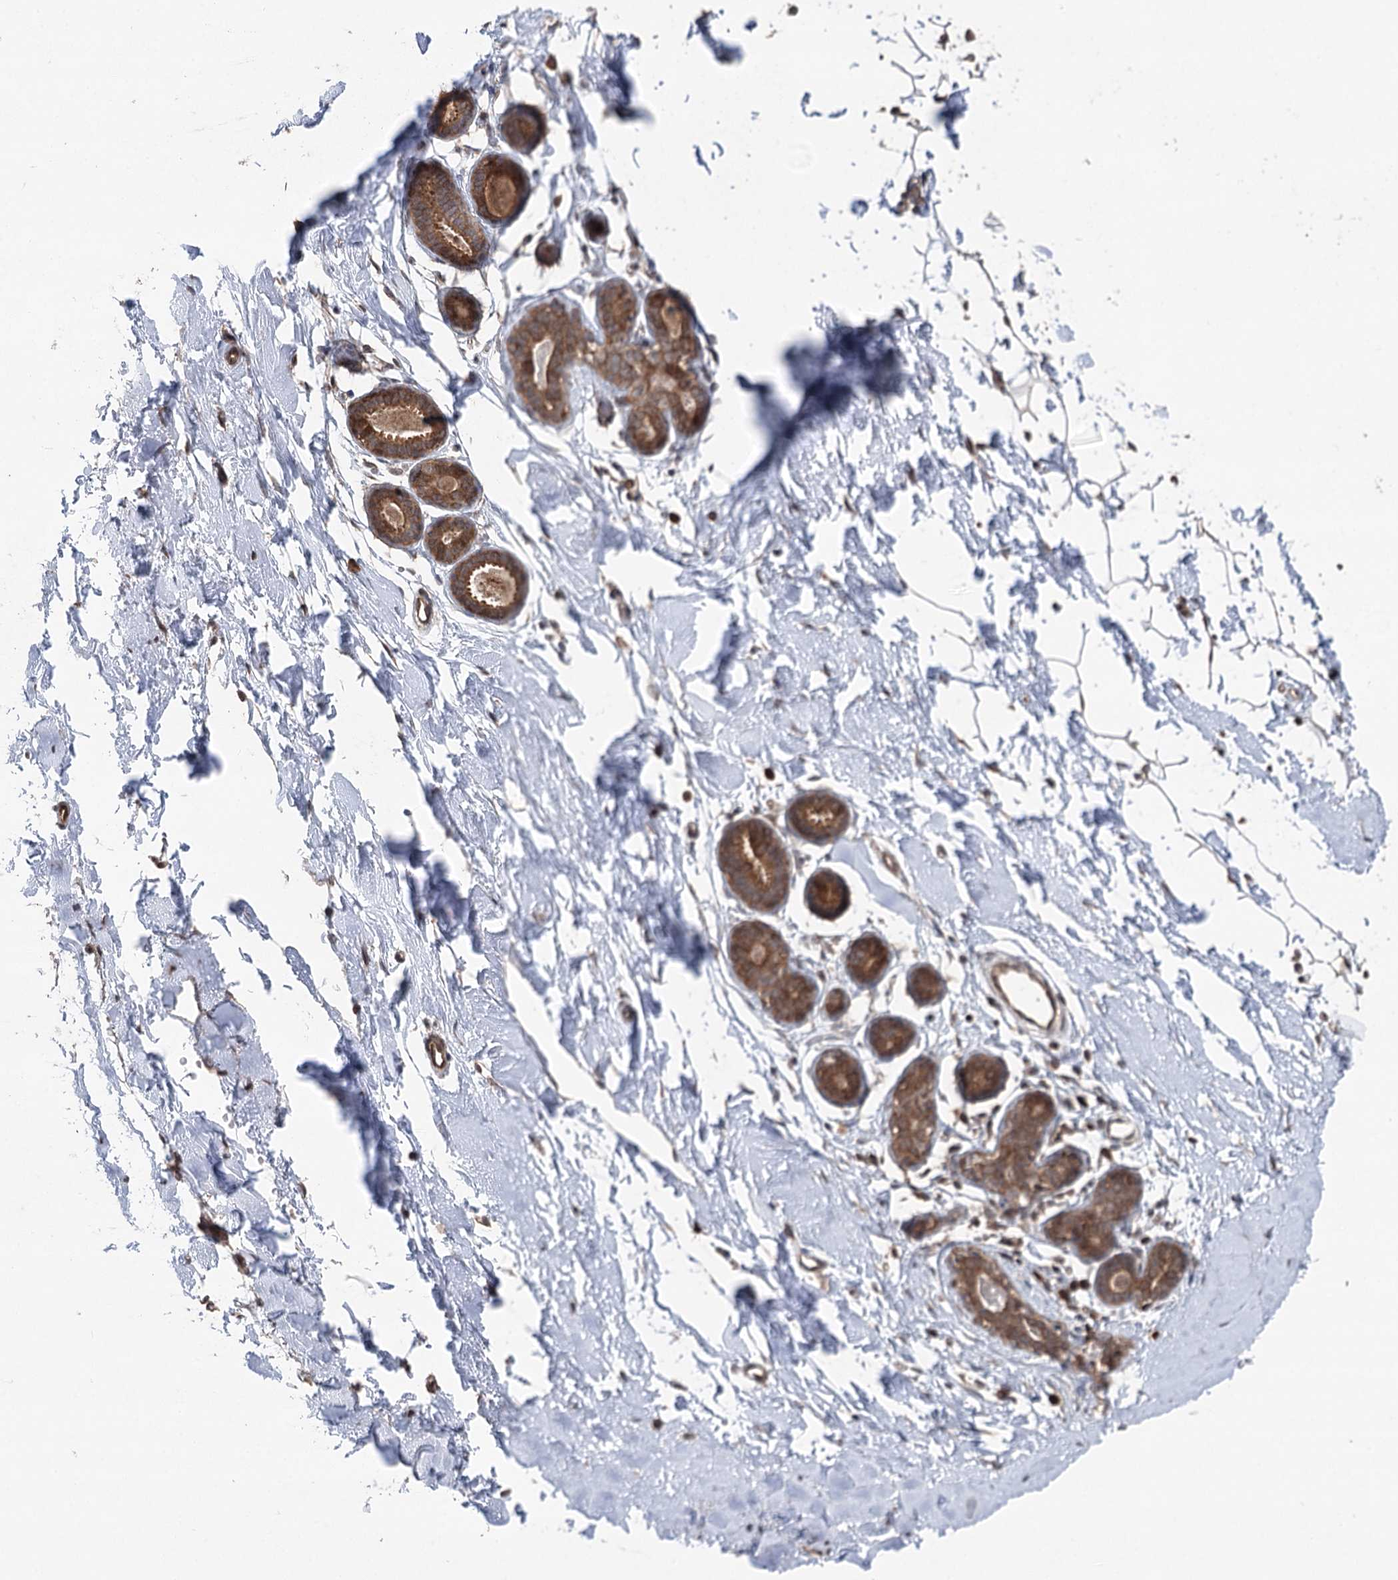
{"staining": {"intensity": "weak", "quantity": ">75%", "location": "cytoplasmic/membranous"}, "tissue": "adipose tissue", "cell_type": "Adipocytes", "image_type": "normal", "snomed": [{"axis": "morphology", "description": "Normal tissue, NOS"}, {"axis": "topography", "description": "Breast"}], "caption": "IHC of benign human adipose tissue exhibits low levels of weak cytoplasmic/membranous expression in about >75% of adipocytes. The protein is stained brown, and the nuclei are stained in blue (DAB (3,3'-diaminobenzidine) IHC with brightfield microscopy, high magnification).", "gene": "CCSER2", "patient": {"sex": "female", "age": 23}}